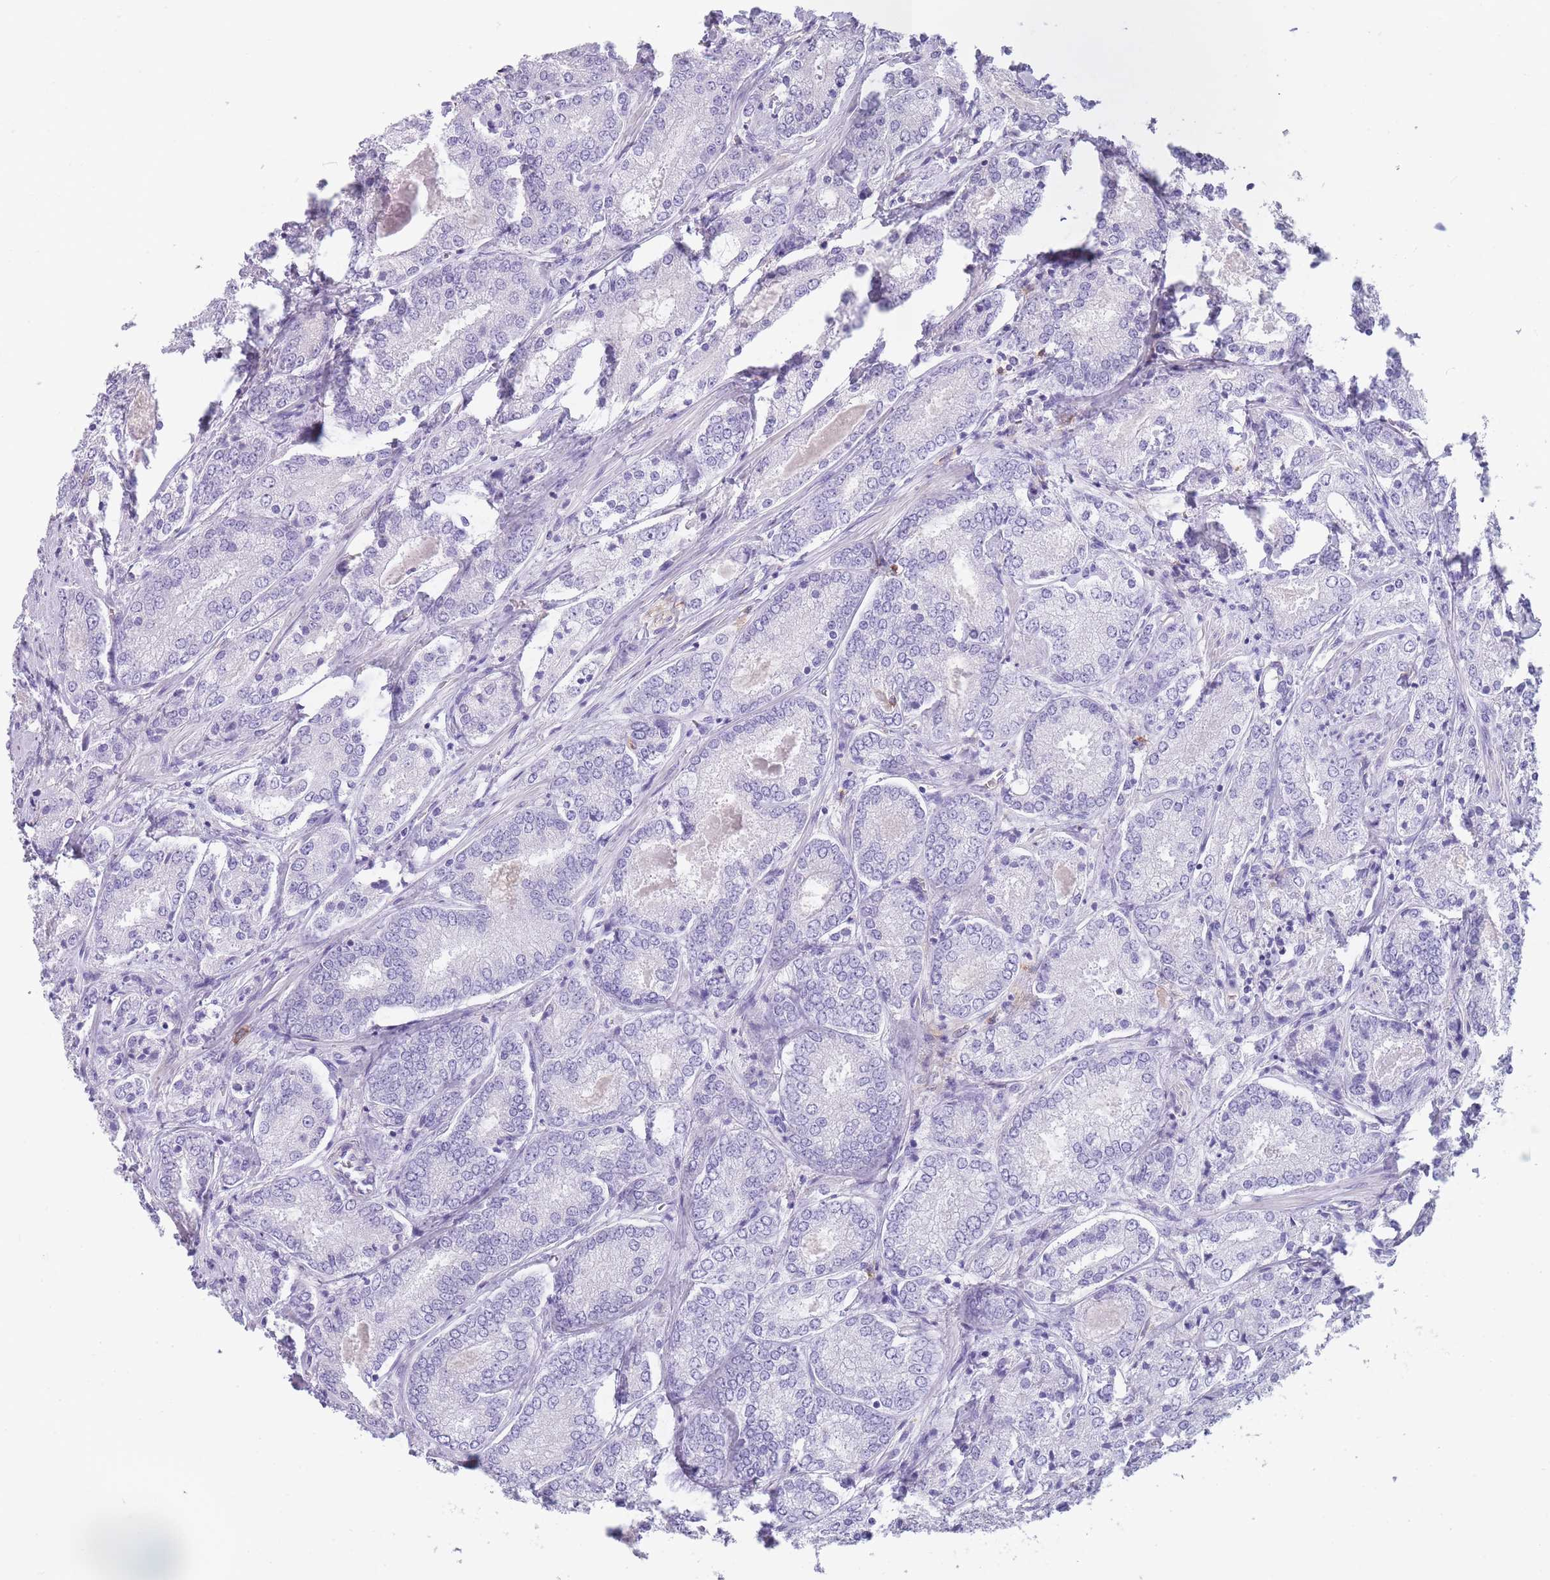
{"staining": {"intensity": "negative", "quantity": "none", "location": "none"}, "tissue": "prostate cancer", "cell_type": "Tumor cells", "image_type": "cancer", "snomed": [{"axis": "morphology", "description": "Adenocarcinoma, High grade"}, {"axis": "topography", "description": "Prostate"}], "caption": "The immunohistochemistry image has no significant positivity in tumor cells of high-grade adenocarcinoma (prostate) tissue.", "gene": "CR1L", "patient": {"sex": "male", "age": 63}}